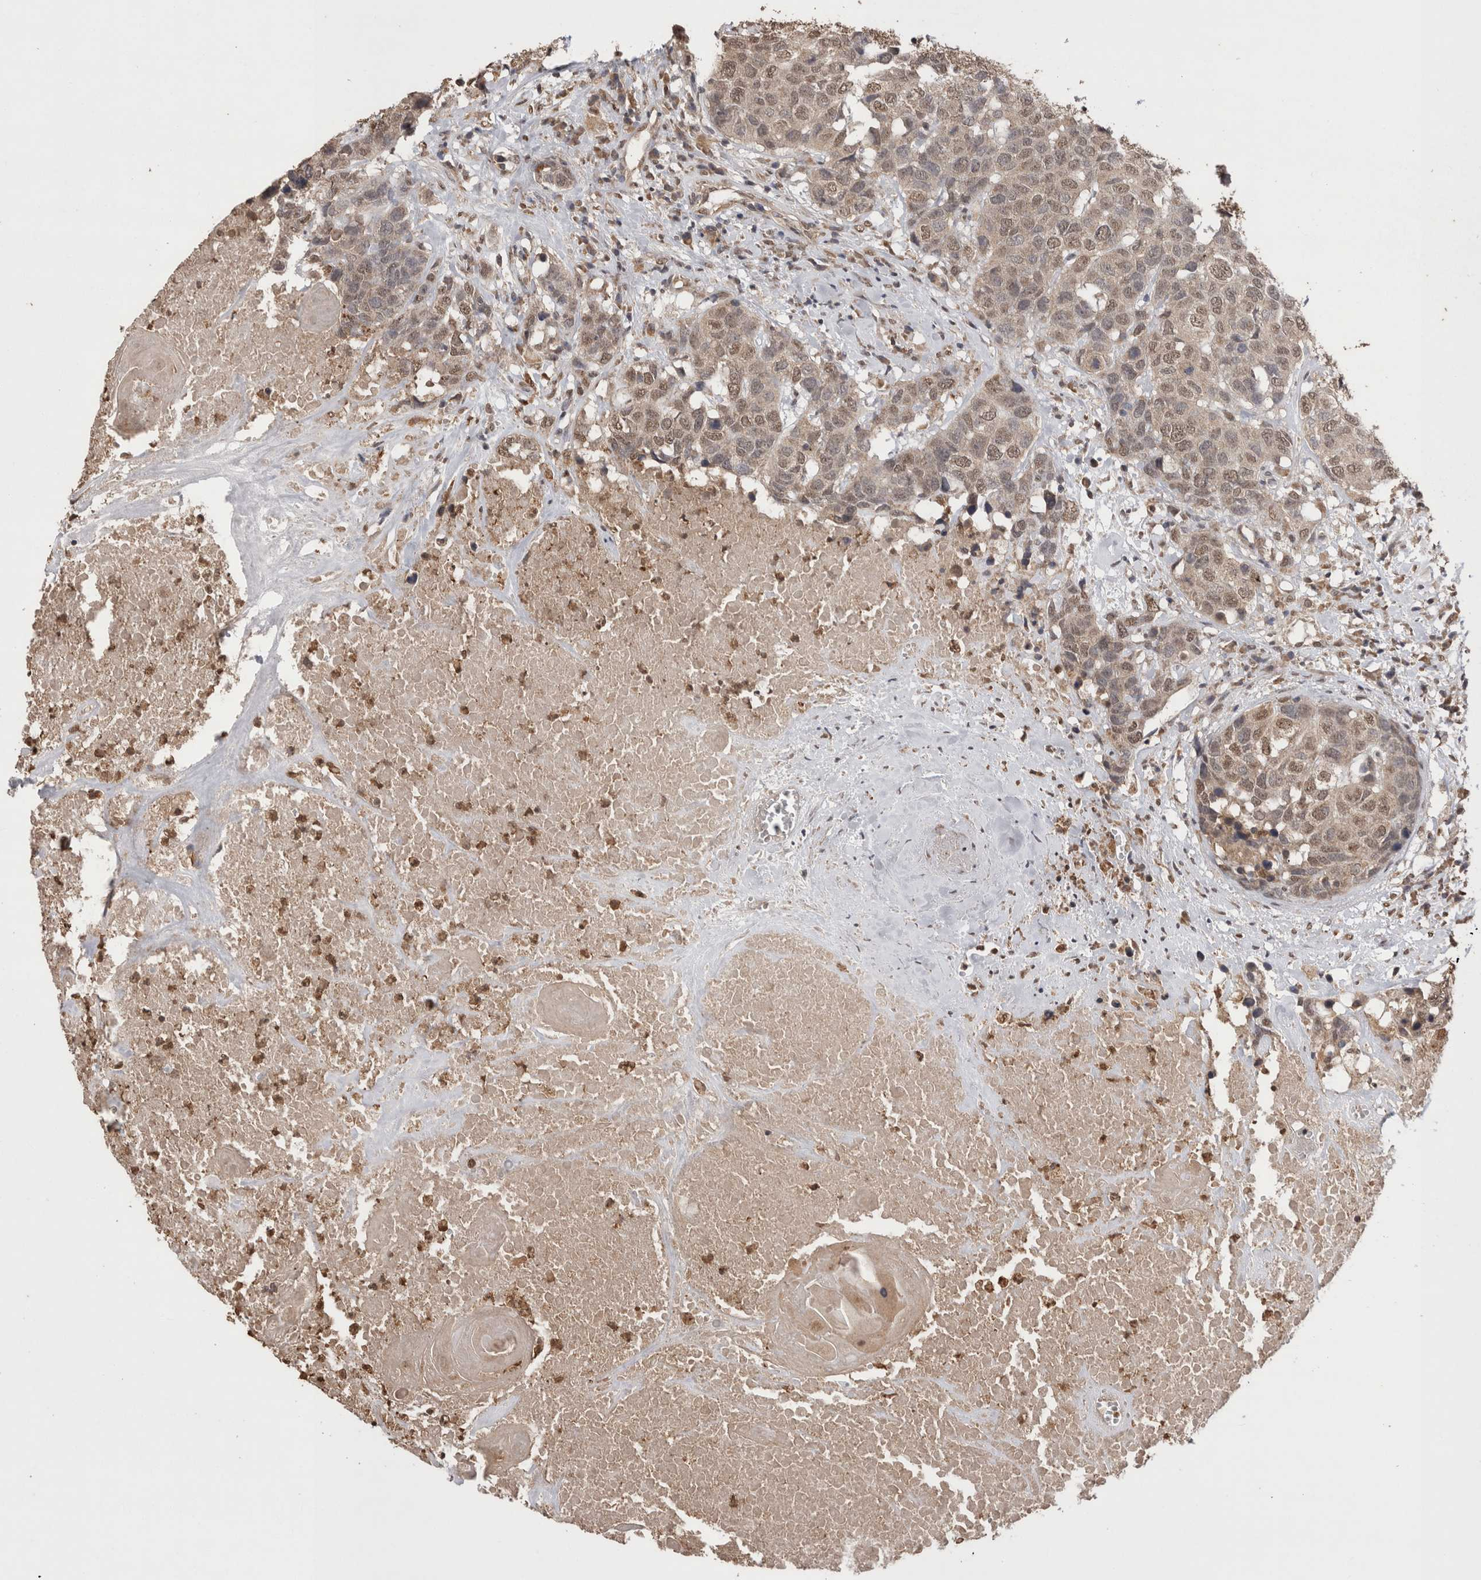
{"staining": {"intensity": "weak", "quantity": "25%-75%", "location": "nuclear"}, "tissue": "head and neck cancer", "cell_type": "Tumor cells", "image_type": "cancer", "snomed": [{"axis": "morphology", "description": "Squamous cell carcinoma, NOS"}, {"axis": "topography", "description": "Head-Neck"}], "caption": "There is low levels of weak nuclear staining in tumor cells of head and neck cancer (squamous cell carcinoma), as demonstrated by immunohistochemical staining (brown color).", "gene": "GRK5", "patient": {"sex": "male", "age": 66}}